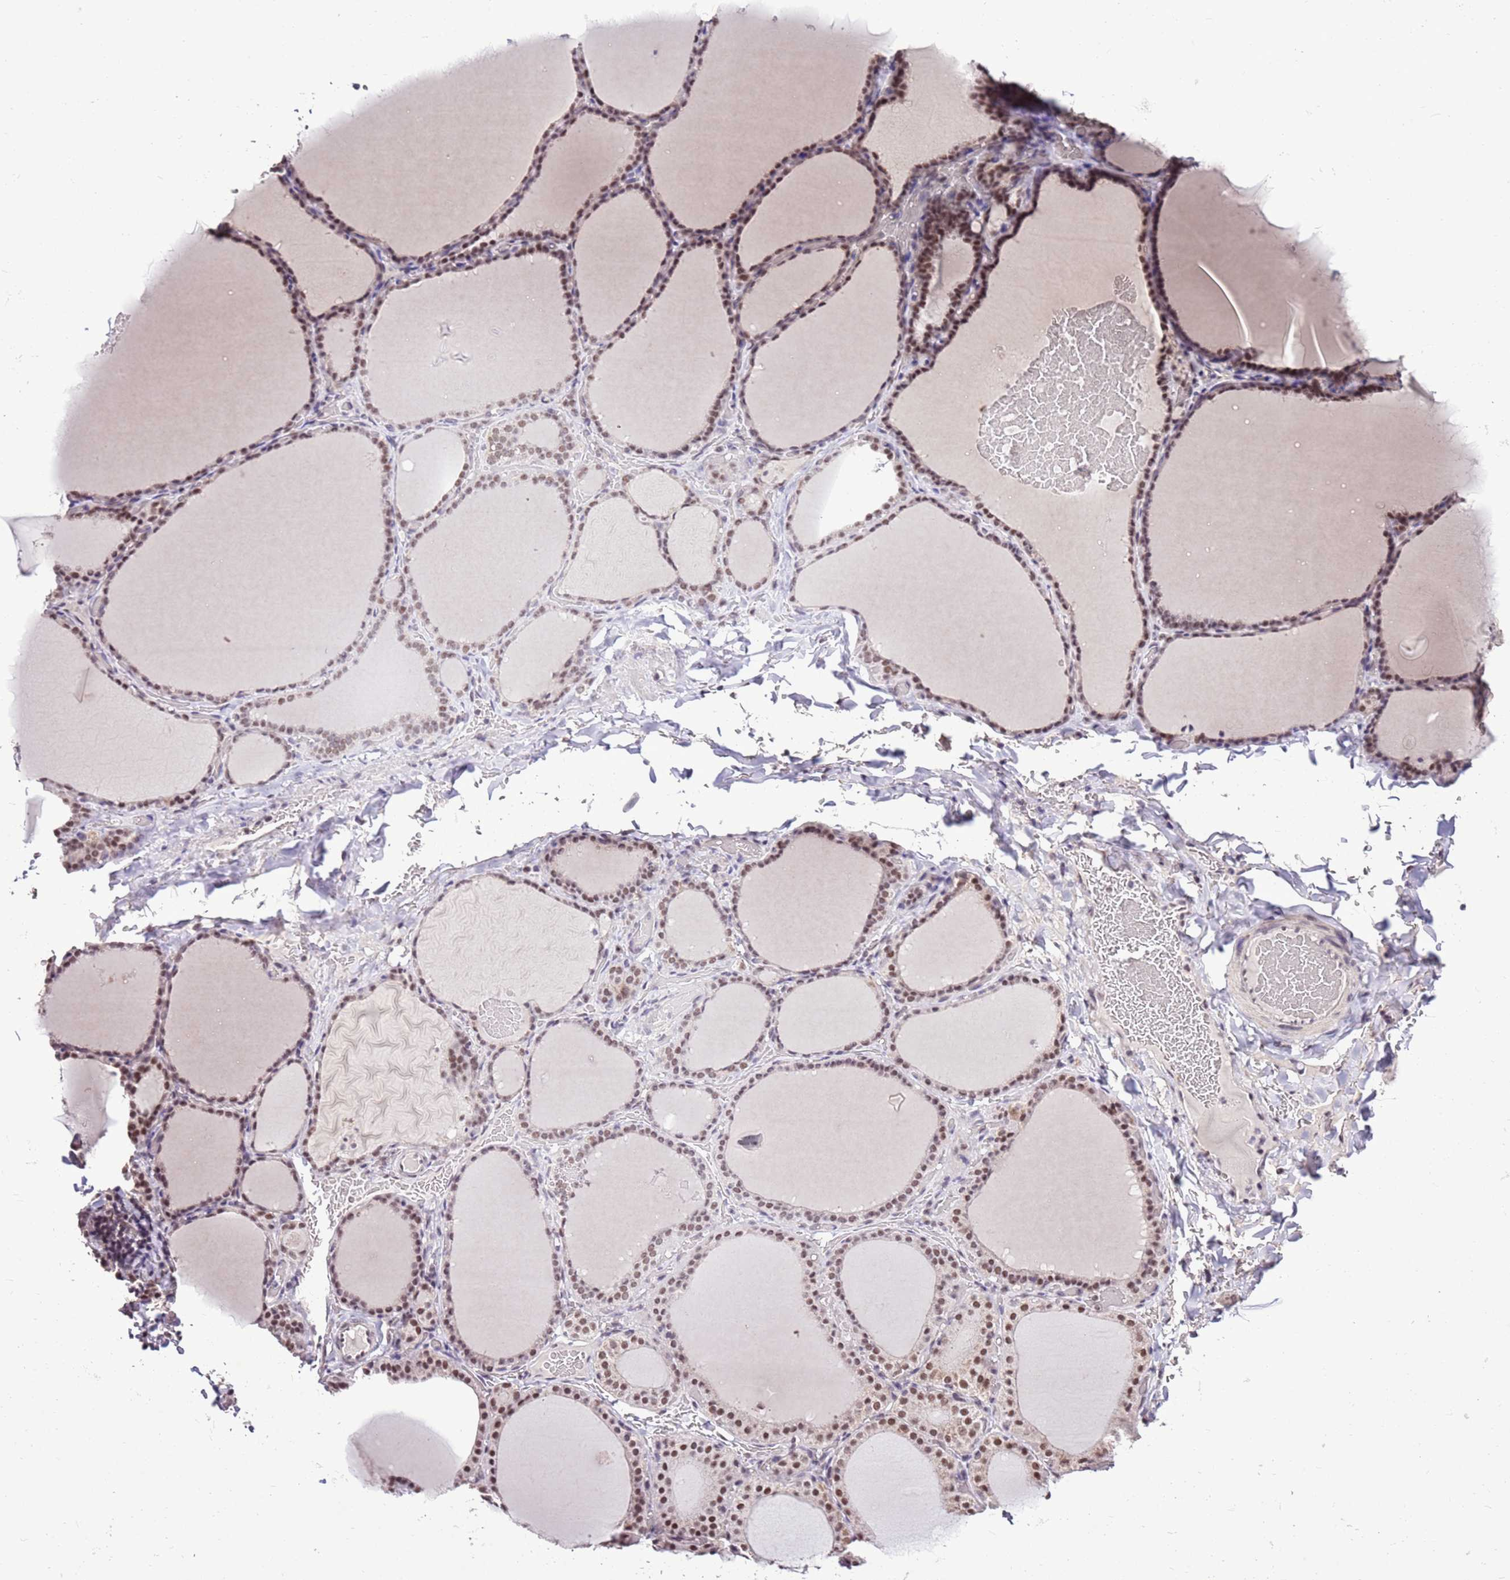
{"staining": {"intensity": "strong", "quantity": ">75%", "location": "nuclear"}, "tissue": "thyroid gland", "cell_type": "Glandular cells", "image_type": "normal", "snomed": [{"axis": "morphology", "description": "Normal tissue, NOS"}, {"axis": "topography", "description": "Thyroid gland"}], "caption": "Immunohistochemical staining of normal thyroid gland exhibits strong nuclear protein expression in approximately >75% of glandular cells. (IHC, brightfield microscopy, high magnification).", "gene": "AKAP8L", "patient": {"sex": "female", "age": 39}}